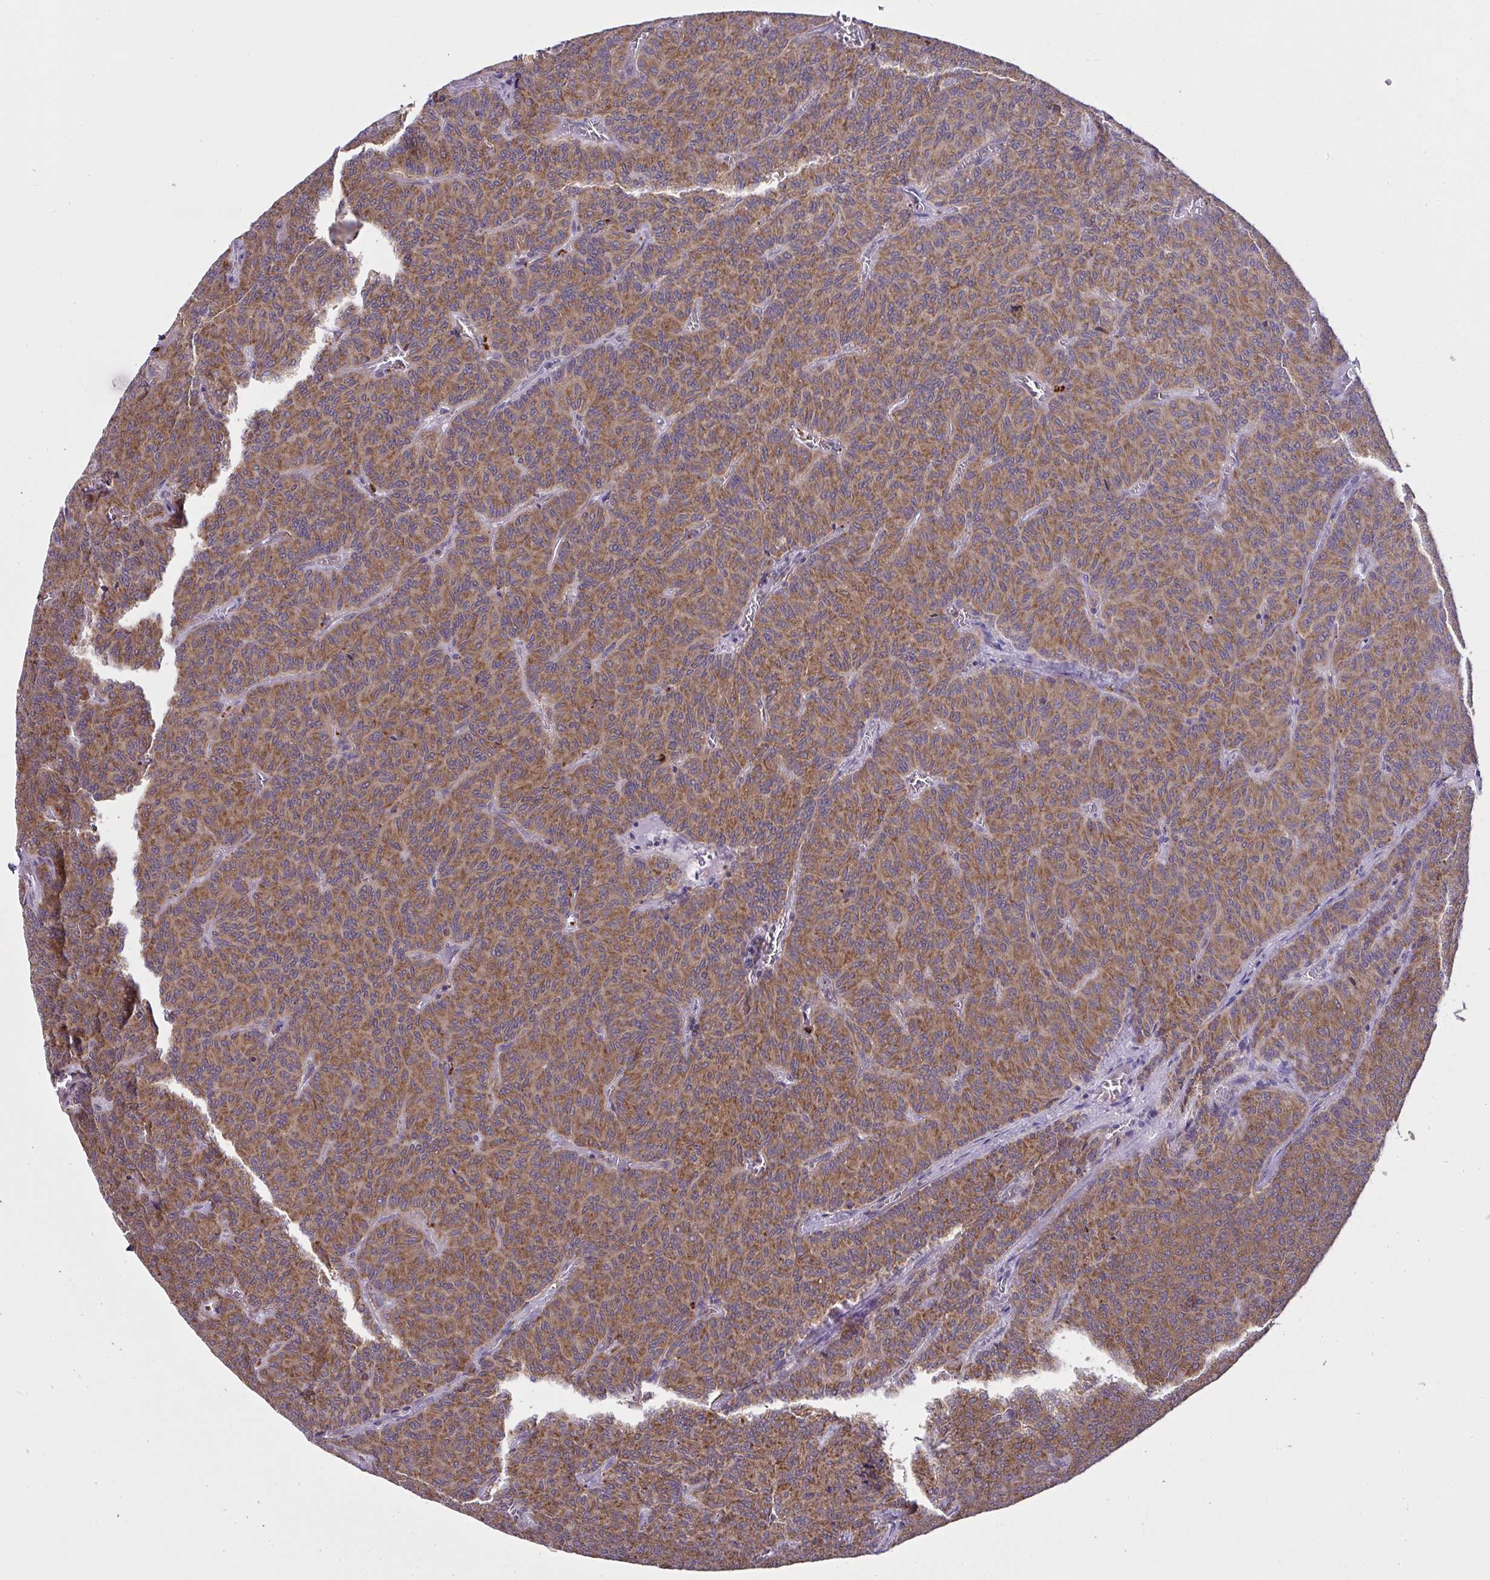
{"staining": {"intensity": "moderate", "quantity": ">75%", "location": "cytoplasmic/membranous"}, "tissue": "carcinoid", "cell_type": "Tumor cells", "image_type": "cancer", "snomed": [{"axis": "morphology", "description": "Carcinoid, malignant, NOS"}, {"axis": "topography", "description": "Lung"}], "caption": "Carcinoid (malignant) tissue displays moderate cytoplasmic/membranous expression in about >75% of tumor cells", "gene": "RPS7", "patient": {"sex": "male", "age": 61}}